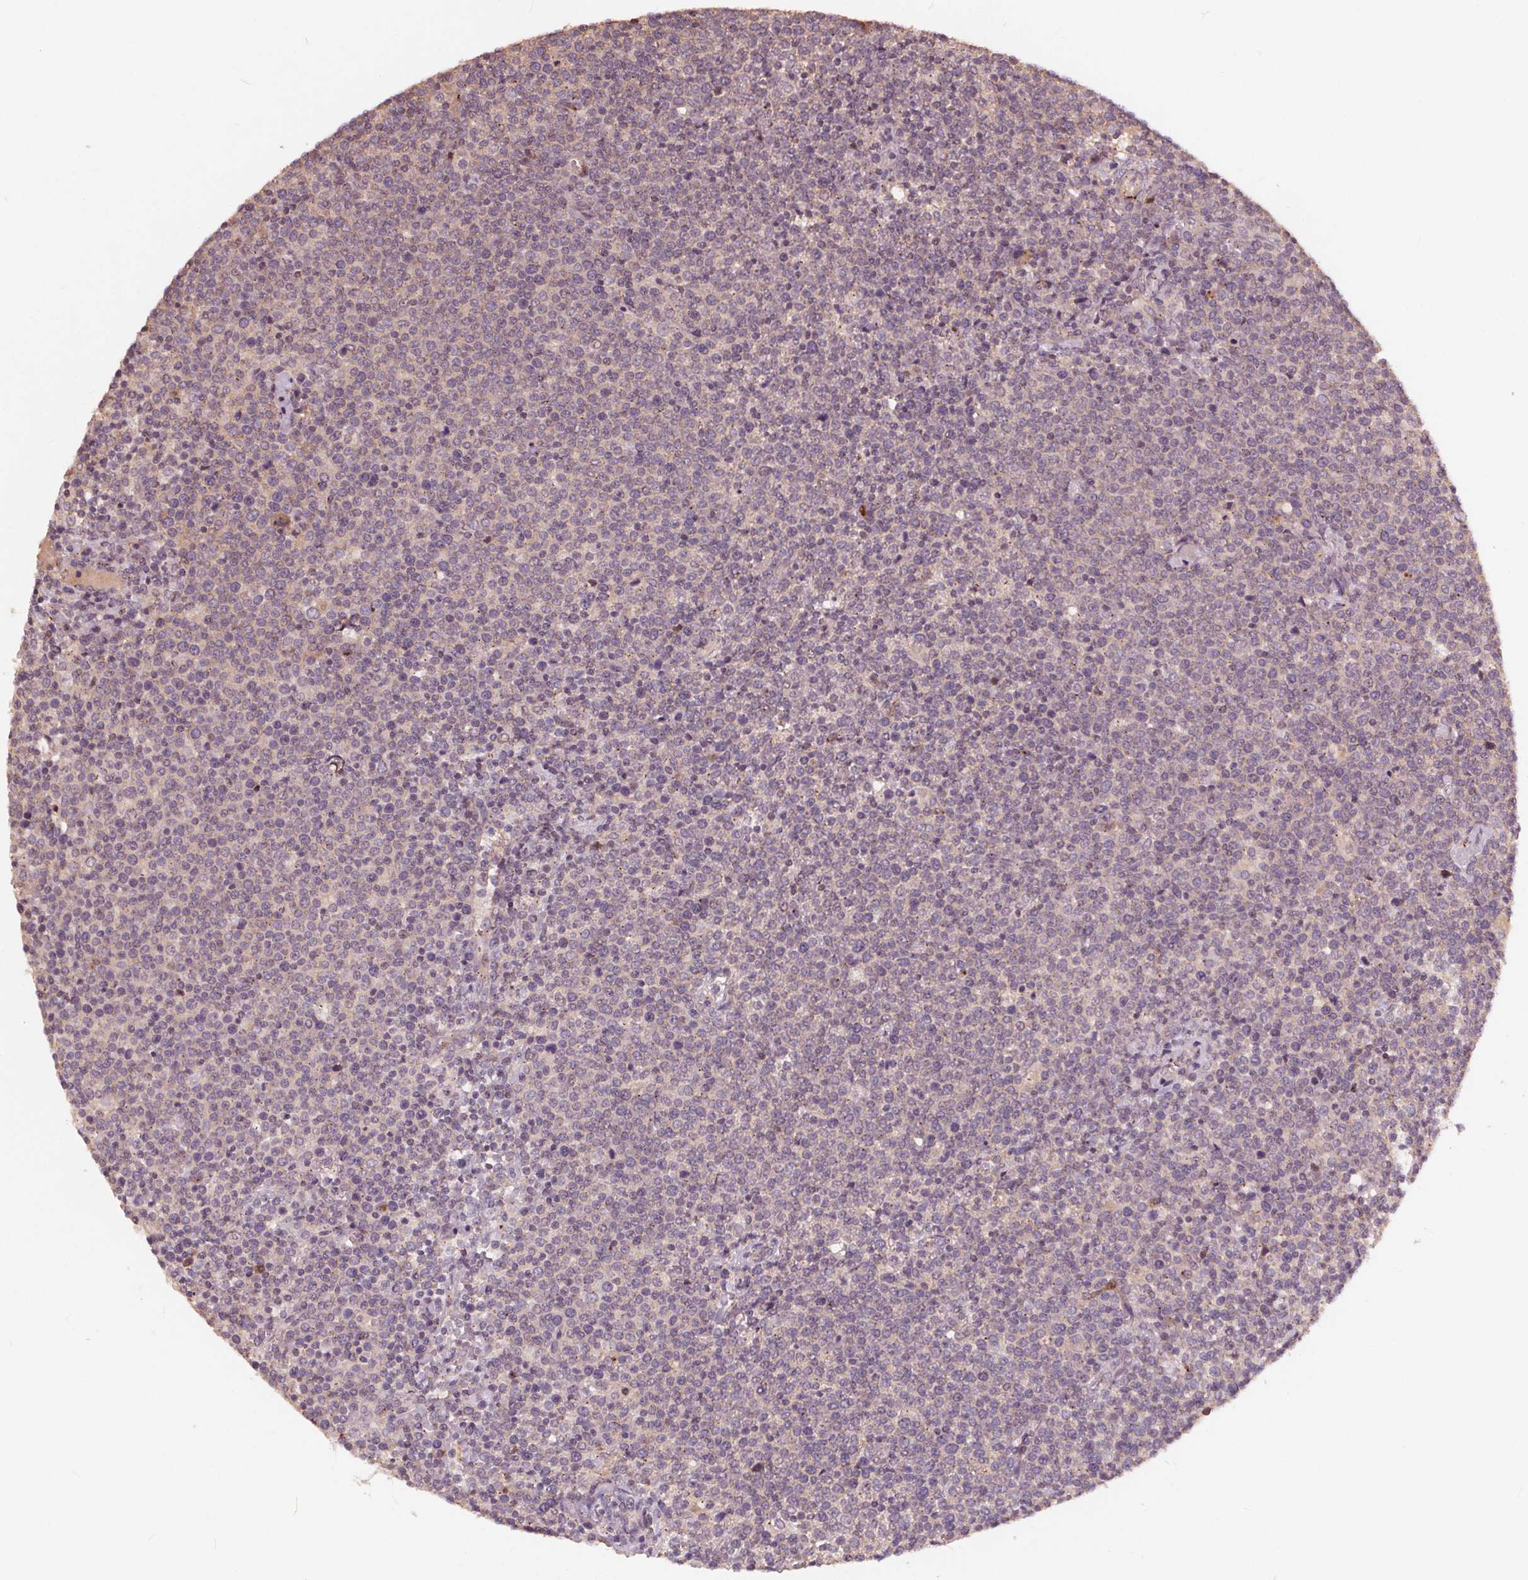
{"staining": {"intensity": "negative", "quantity": "none", "location": "none"}, "tissue": "lymphoma", "cell_type": "Tumor cells", "image_type": "cancer", "snomed": [{"axis": "morphology", "description": "Malignant lymphoma, non-Hodgkin's type, High grade"}, {"axis": "topography", "description": "Lymph node"}], "caption": "Malignant lymphoma, non-Hodgkin's type (high-grade) was stained to show a protein in brown. There is no significant positivity in tumor cells.", "gene": "CSNK1G2", "patient": {"sex": "male", "age": 61}}